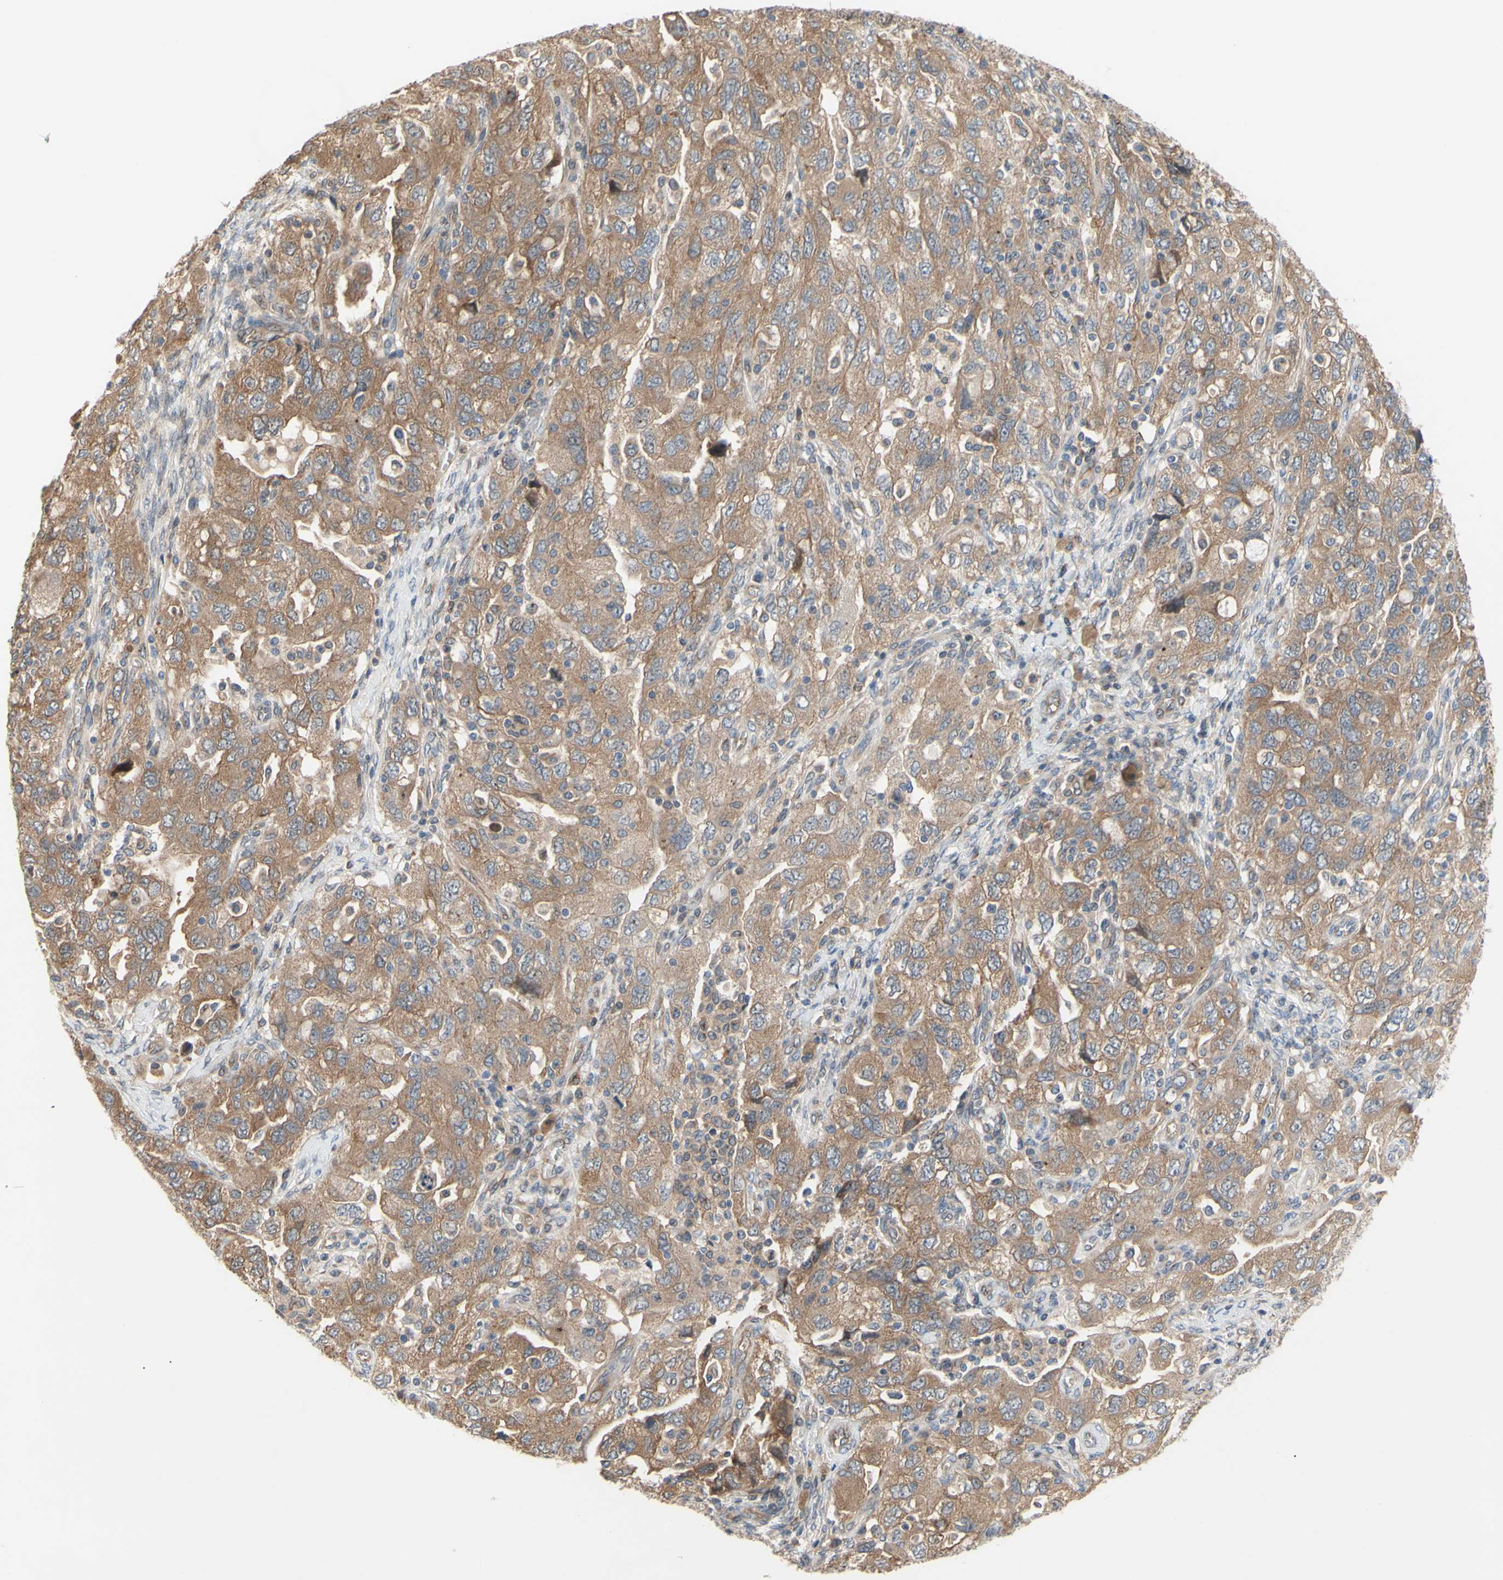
{"staining": {"intensity": "moderate", "quantity": ">75%", "location": "cytoplasmic/membranous"}, "tissue": "ovarian cancer", "cell_type": "Tumor cells", "image_type": "cancer", "snomed": [{"axis": "morphology", "description": "Carcinoma, NOS"}, {"axis": "morphology", "description": "Cystadenocarcinoma, serous, NOS"}, {"axis": "topography", "description": "Ovary"}], "caption": "This is an image of immunohistochemistry (IHC) staining of ovarian cancer (carcinoma), which shows moderate staining in the cytoplasmic/membranous of tumor cells.", "gene": "DYNLRB1", "patient": {"sex": "female", "age": 69}}